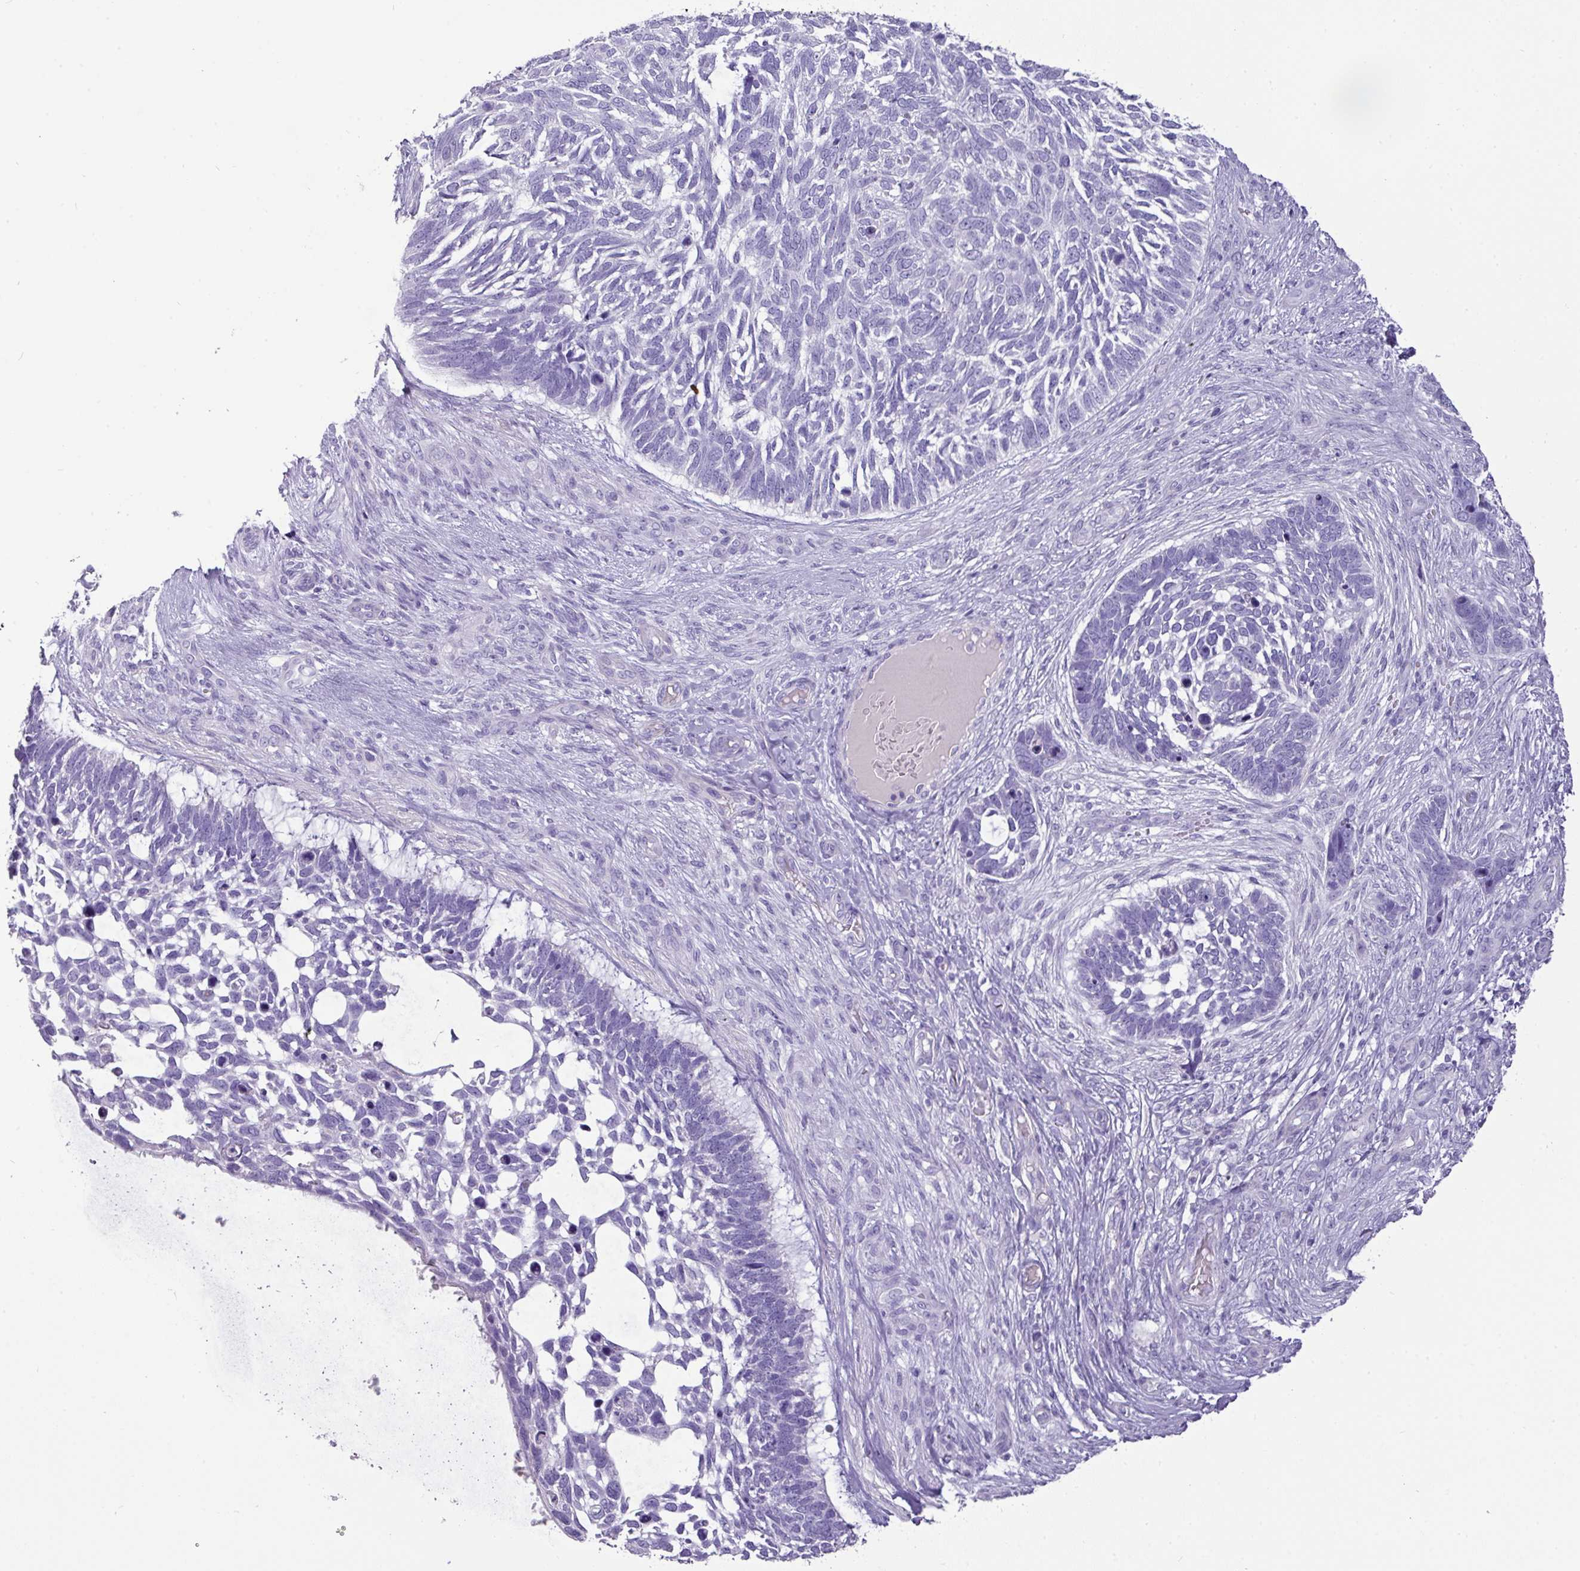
{"staining": {"intensity": "negative", "quantity": "none", "location": "none"}, "tissue": "skin cancer", "cell_type": "Tumor cells", "image_type": "cancer", "snomed": [{"axis": "morphology", "description": "Basal cell carcinoma"}, {"axis": "topography", "description": "Skin"}], "caption": "DAB immunohistochemical staining of skin basal cell carcinoma exhibits no significant staining in tumor cells.", "gene": "GSTA3", "patient": {"sex": "male", "age": 88}}